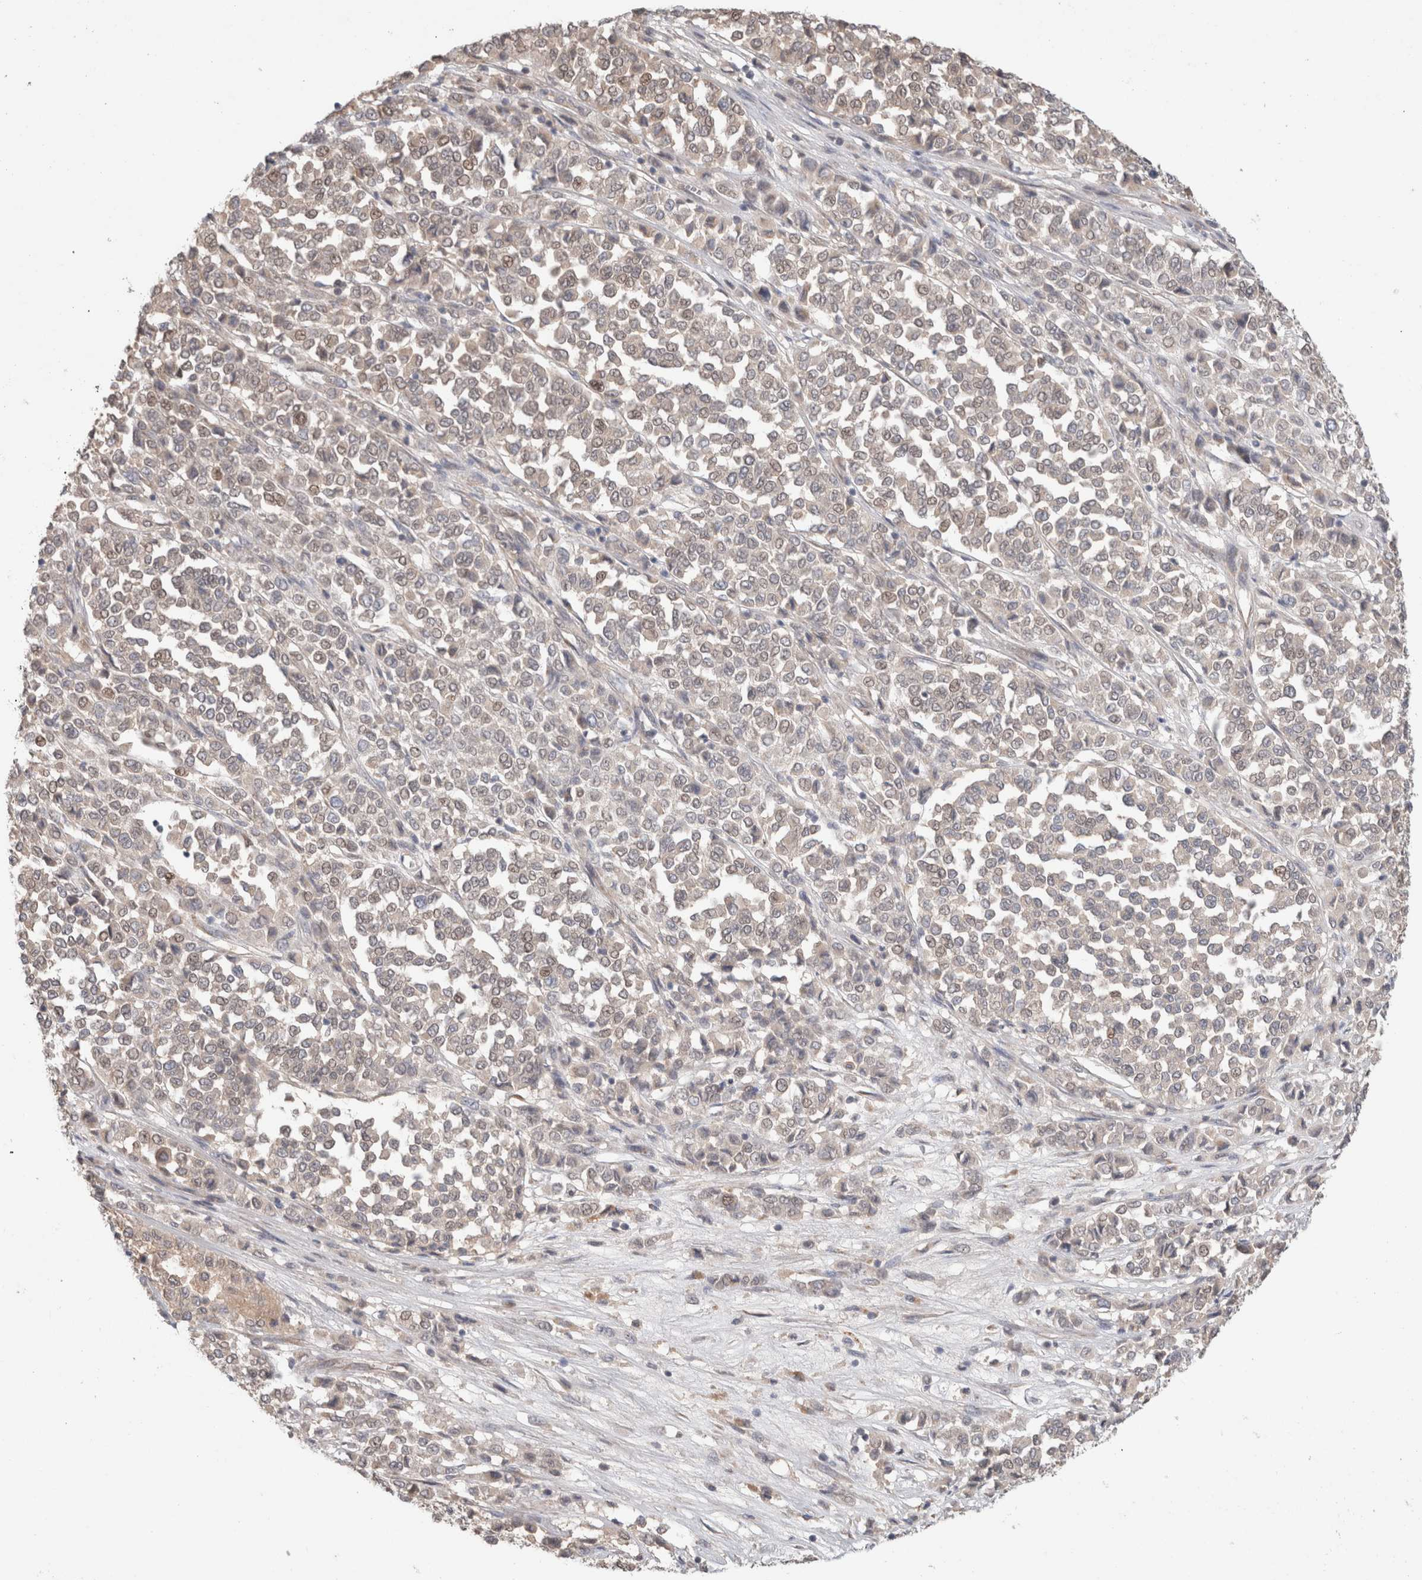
{"staining": {"intensity": "weak", "quantity": "25%-75%", "location": "nuclear"}, "tissue": "melanoma", "cell_type": "Tumor cells", "image_type": "cancer", "snomed": [{"axis": "morphology", "description": "Malignant melanoma, Metastatic site"}, {"axis": "topography", "description": "Pancreas"}], "caption": "Brown immunohistochemical staining in malignant melanoma (metastatic site) demonstrates weak nuclear positivity in approximately 25%-75% of tumor cells. The protein of interest is shown in brown color, while the nuclei are stained blue.", "gene": "SYDE2", "patient": {"sex": "female", "age": 30}}